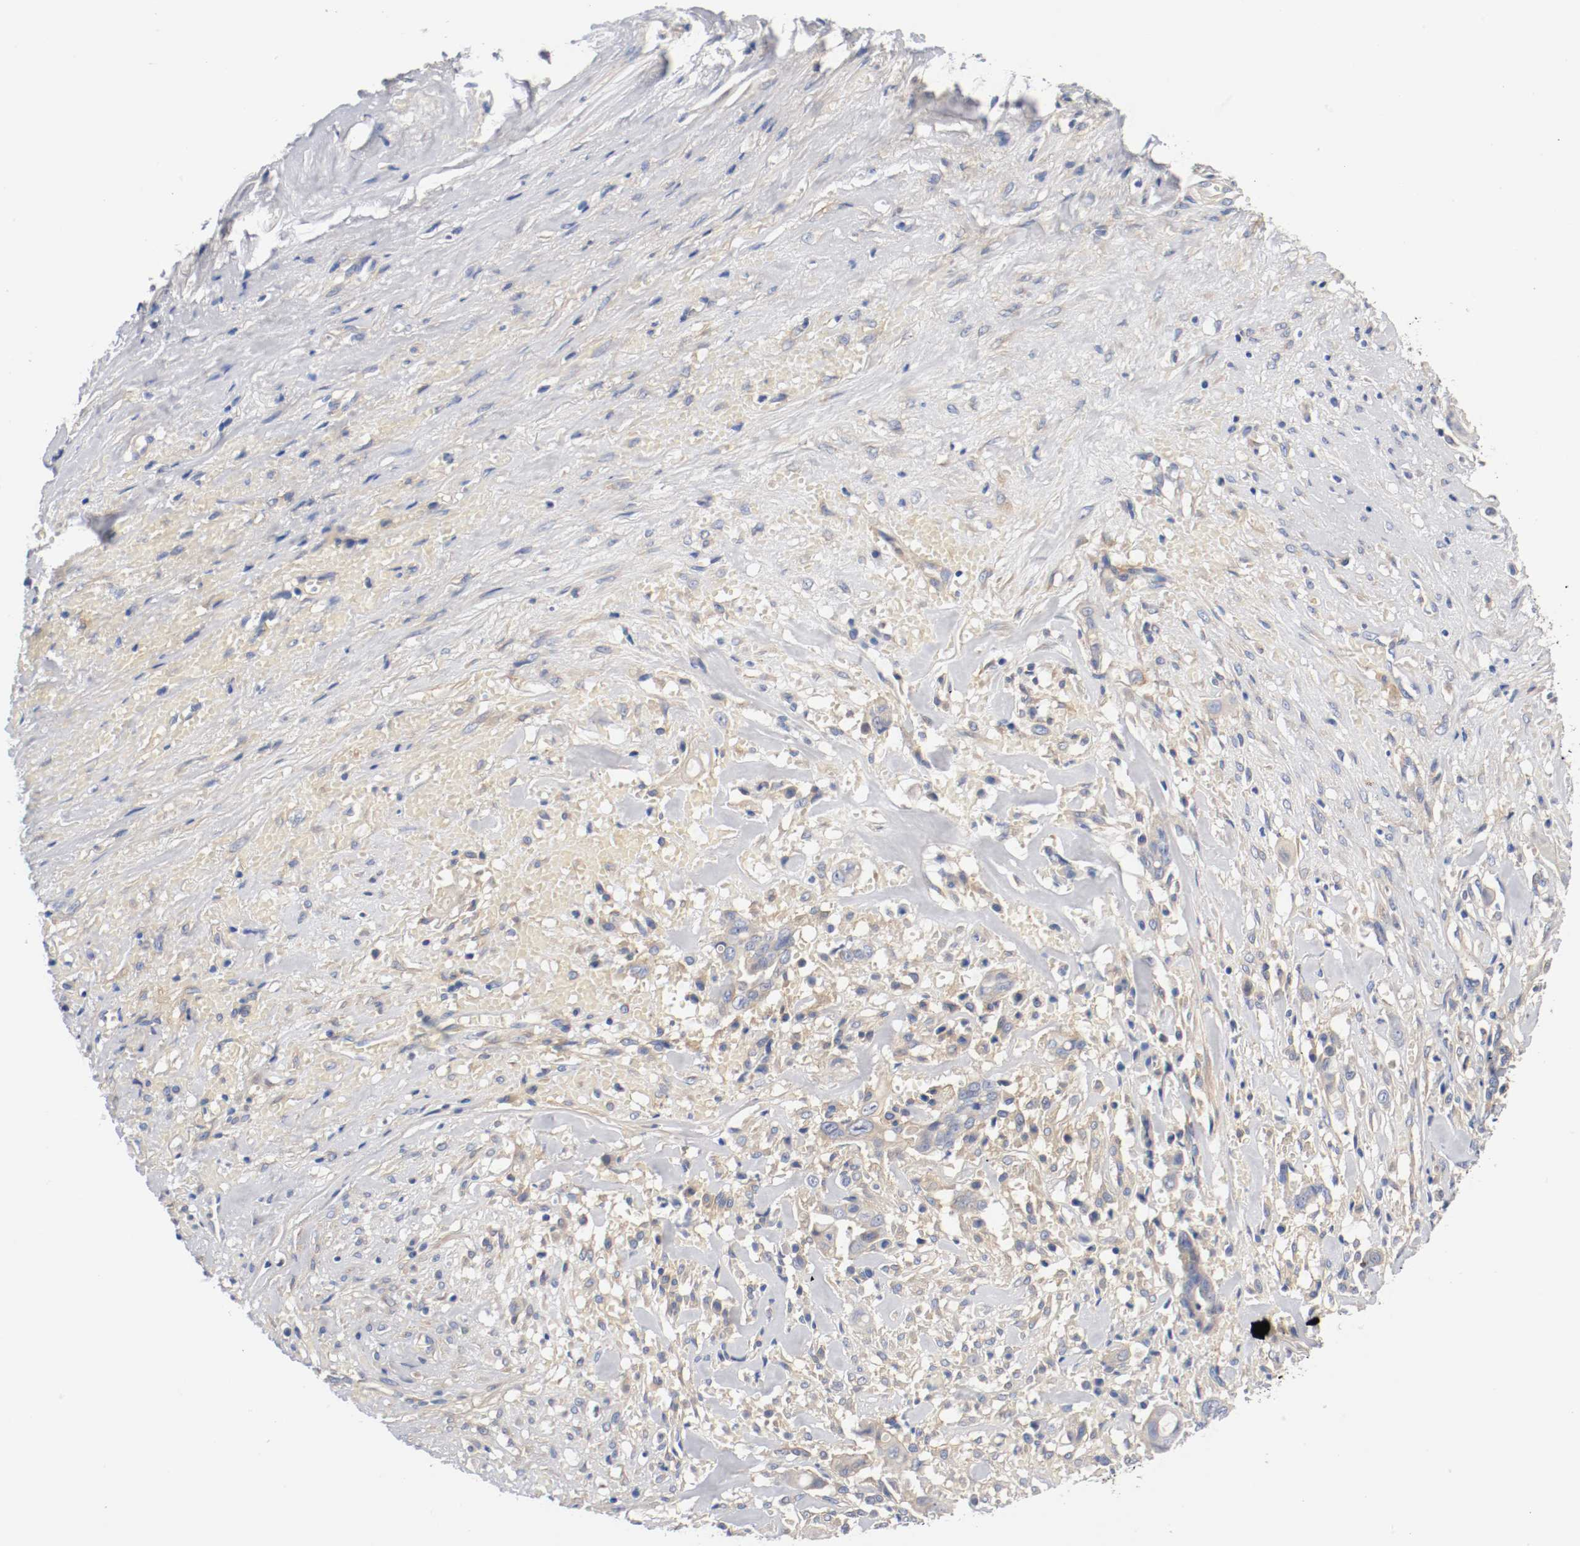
{"staining": {"intensity": "weak", "quantity": ">75%", "location": "cytoplasmic/membranous"}, "tissue": "liver cancer", "cell_type": "Tumor cells", "image_type": "cancer", "snomed": [{"axis": "morphology", "description": "Cholangiocarcinoma"}, {"axis": "topography", "description": "Liver"}], "caption": "IHC staining of cholangiocarcinoma (liver), which reveals low levels of weak cytoplasmic/membranous staining in about >75% of tumor cells indicating weak cytoplasmic/membranous protein positivity. The staining was performed using DAB (3,3'-diaminobenzidine) (brown) for protein detection and nuclei were counterstained in hematoxylin (blue).", "gene": "HGS", "patient": {"sex": "female", "age": 70}}